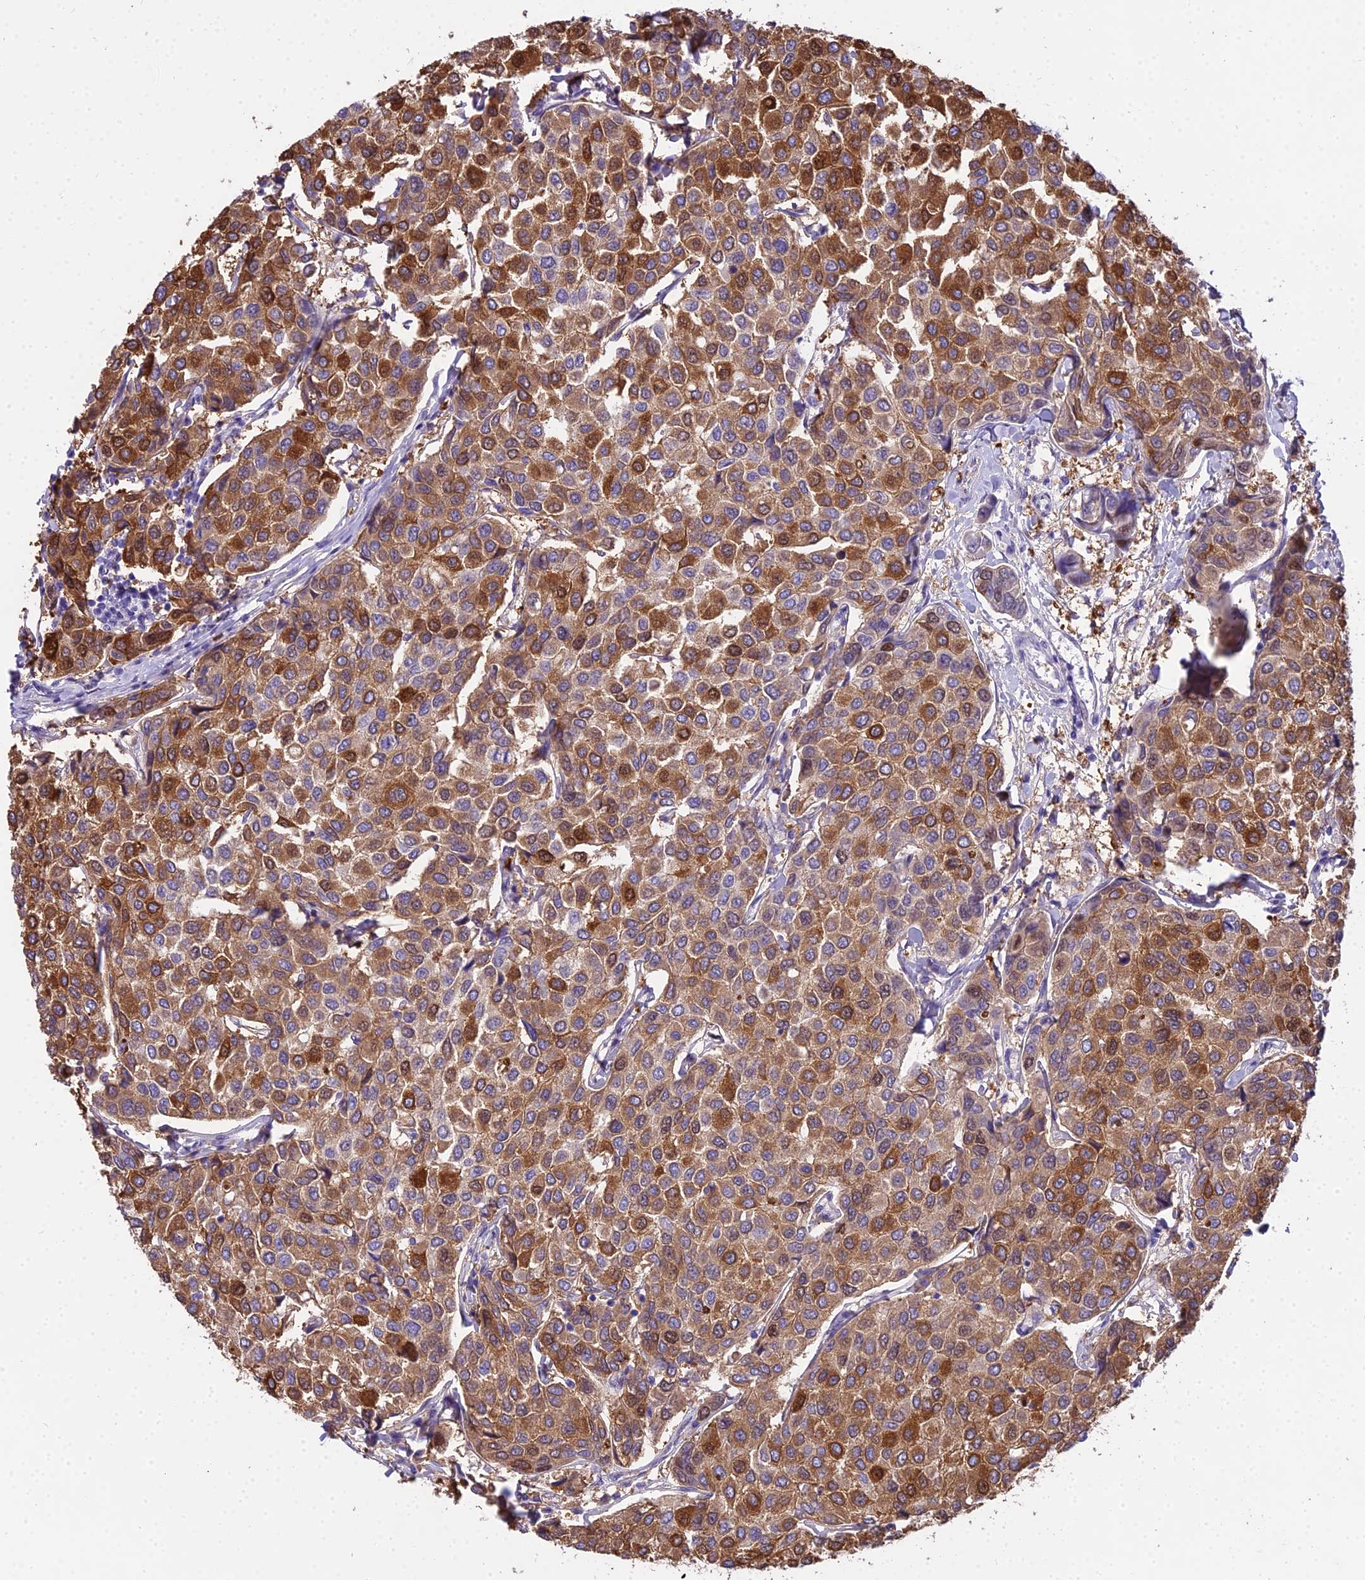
{"staining": {"intensity": "moderate", "quantity": ">75%", "location": "cytoplasmic/membranous,nuclear"}, "tissue": "breast cancer", "cell_type": "Tumor cells", "image_type": "cancer", "snomed": [{"axis": "morphology", "description": "Duct carcinoma"}, {"axis": "topography", "description": "Breast"}], "caption": "A medium amount of moderate cytoplasmic/membranous and nuclear expression is seen in about >75% of tumor cells in breast infiltrating ductal carcinoma tissue.", "gene": "MAT2A", "patient": {"sex": "female", "age": 55}}